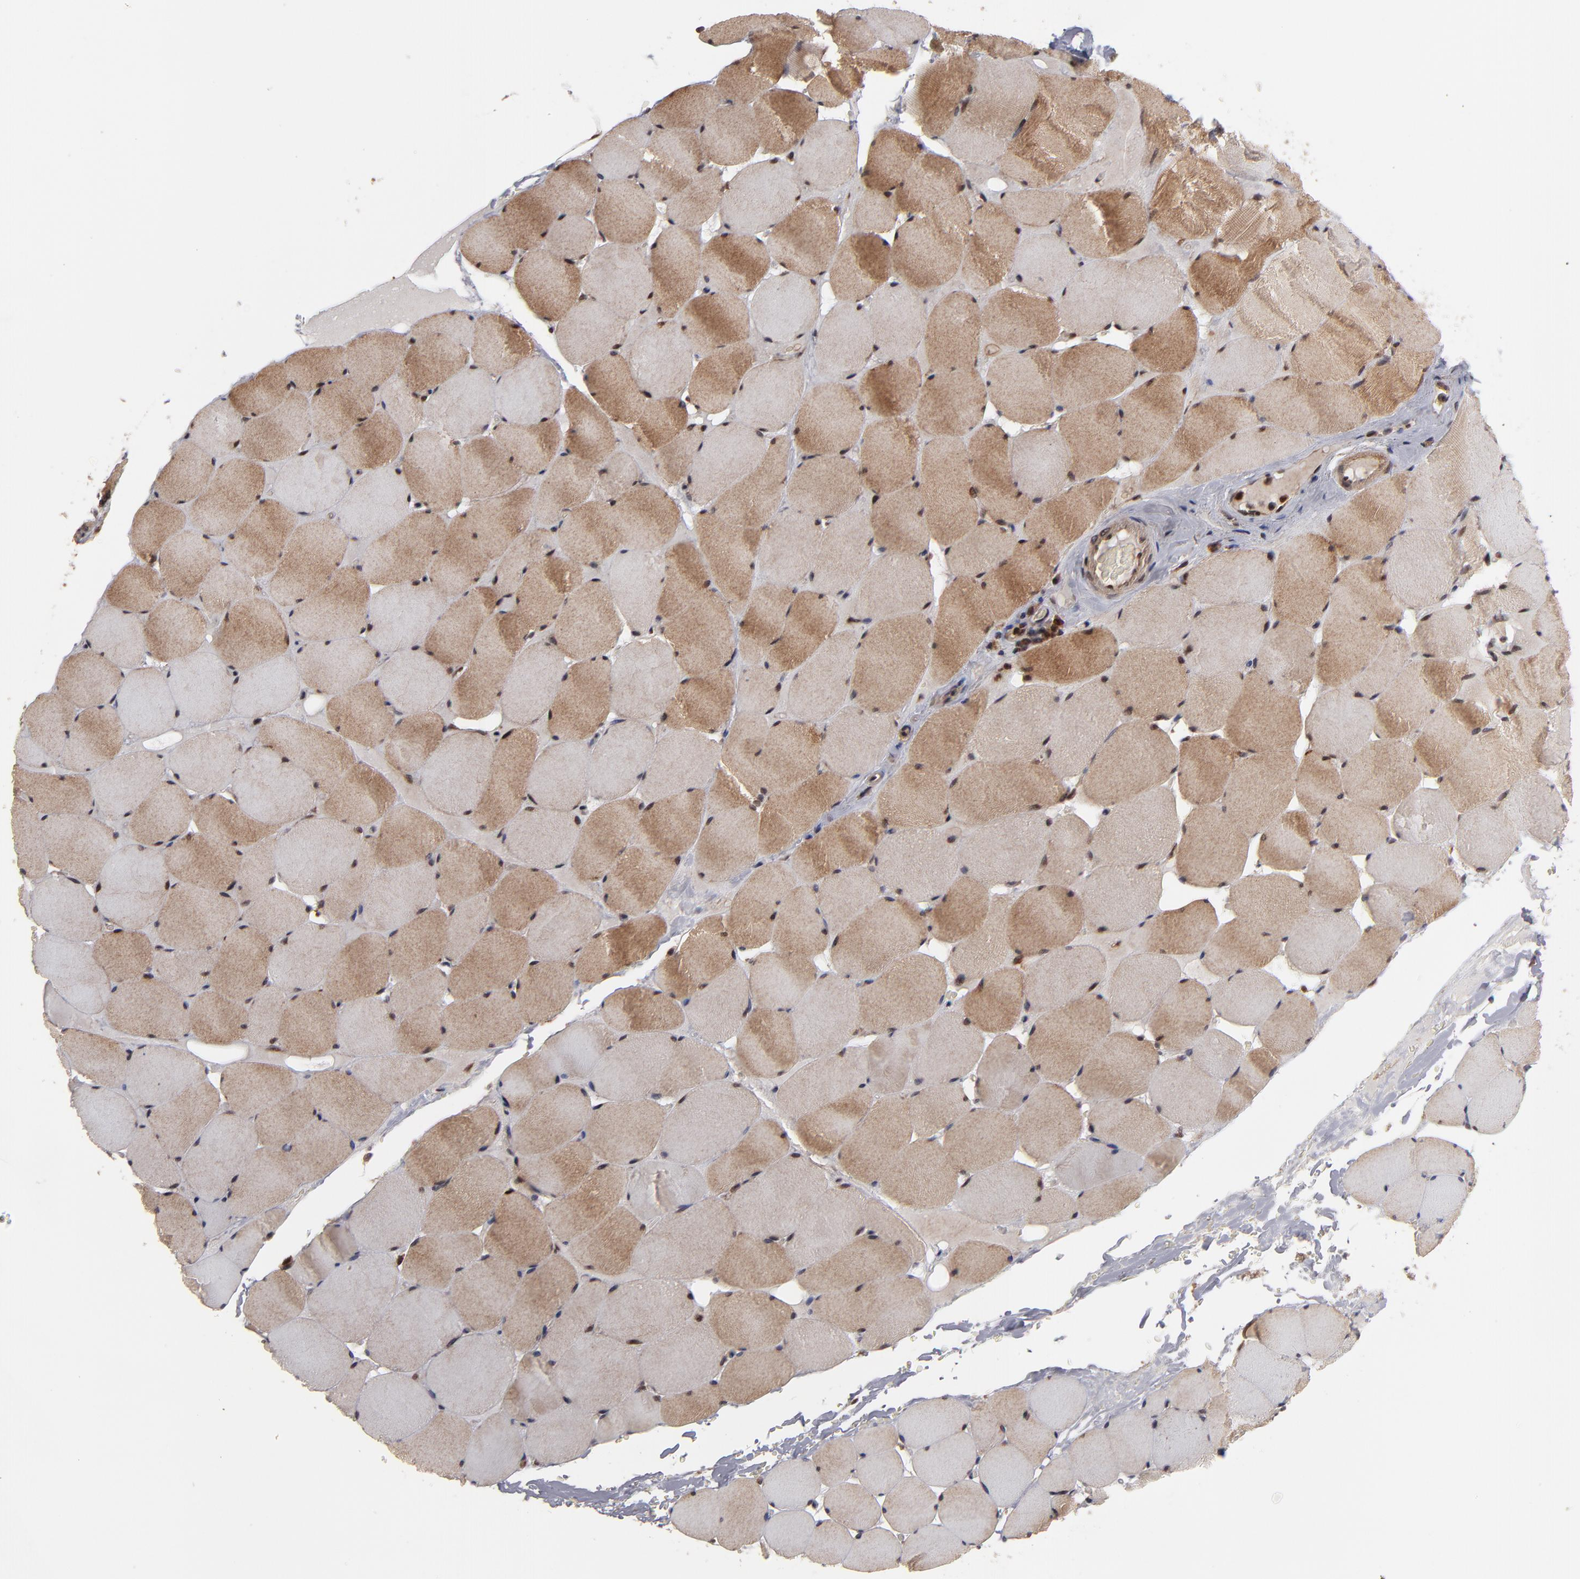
{"staining": {"intensity": "moderate", "quantity": ">75%", "location": "cytoplasmic/membranous,nuclear"}, "tissue": "skeletal muscle", "cell_type": "Myocytes", "image_type": "normal", "snomed": [{"axis": "morphology", "description": "Normal tissue, NOS"}, {"axis": "topography", "description": "Skeletal muscle"}], "caption": "Immunohistochemistry micrograph of unremarkable skeletal muscle: human skeletal muscle stained using immunohistochemistry (IHC) exhibits medium levels of moderate protein expression localized specifically in the cytoplasmic/membranous,nuclear of myocytes, appearing as a cytoplasmic/membranous,nuclear brown color.", "gene": "RGS6", "patient": {"sex": "male", "age": 62}}